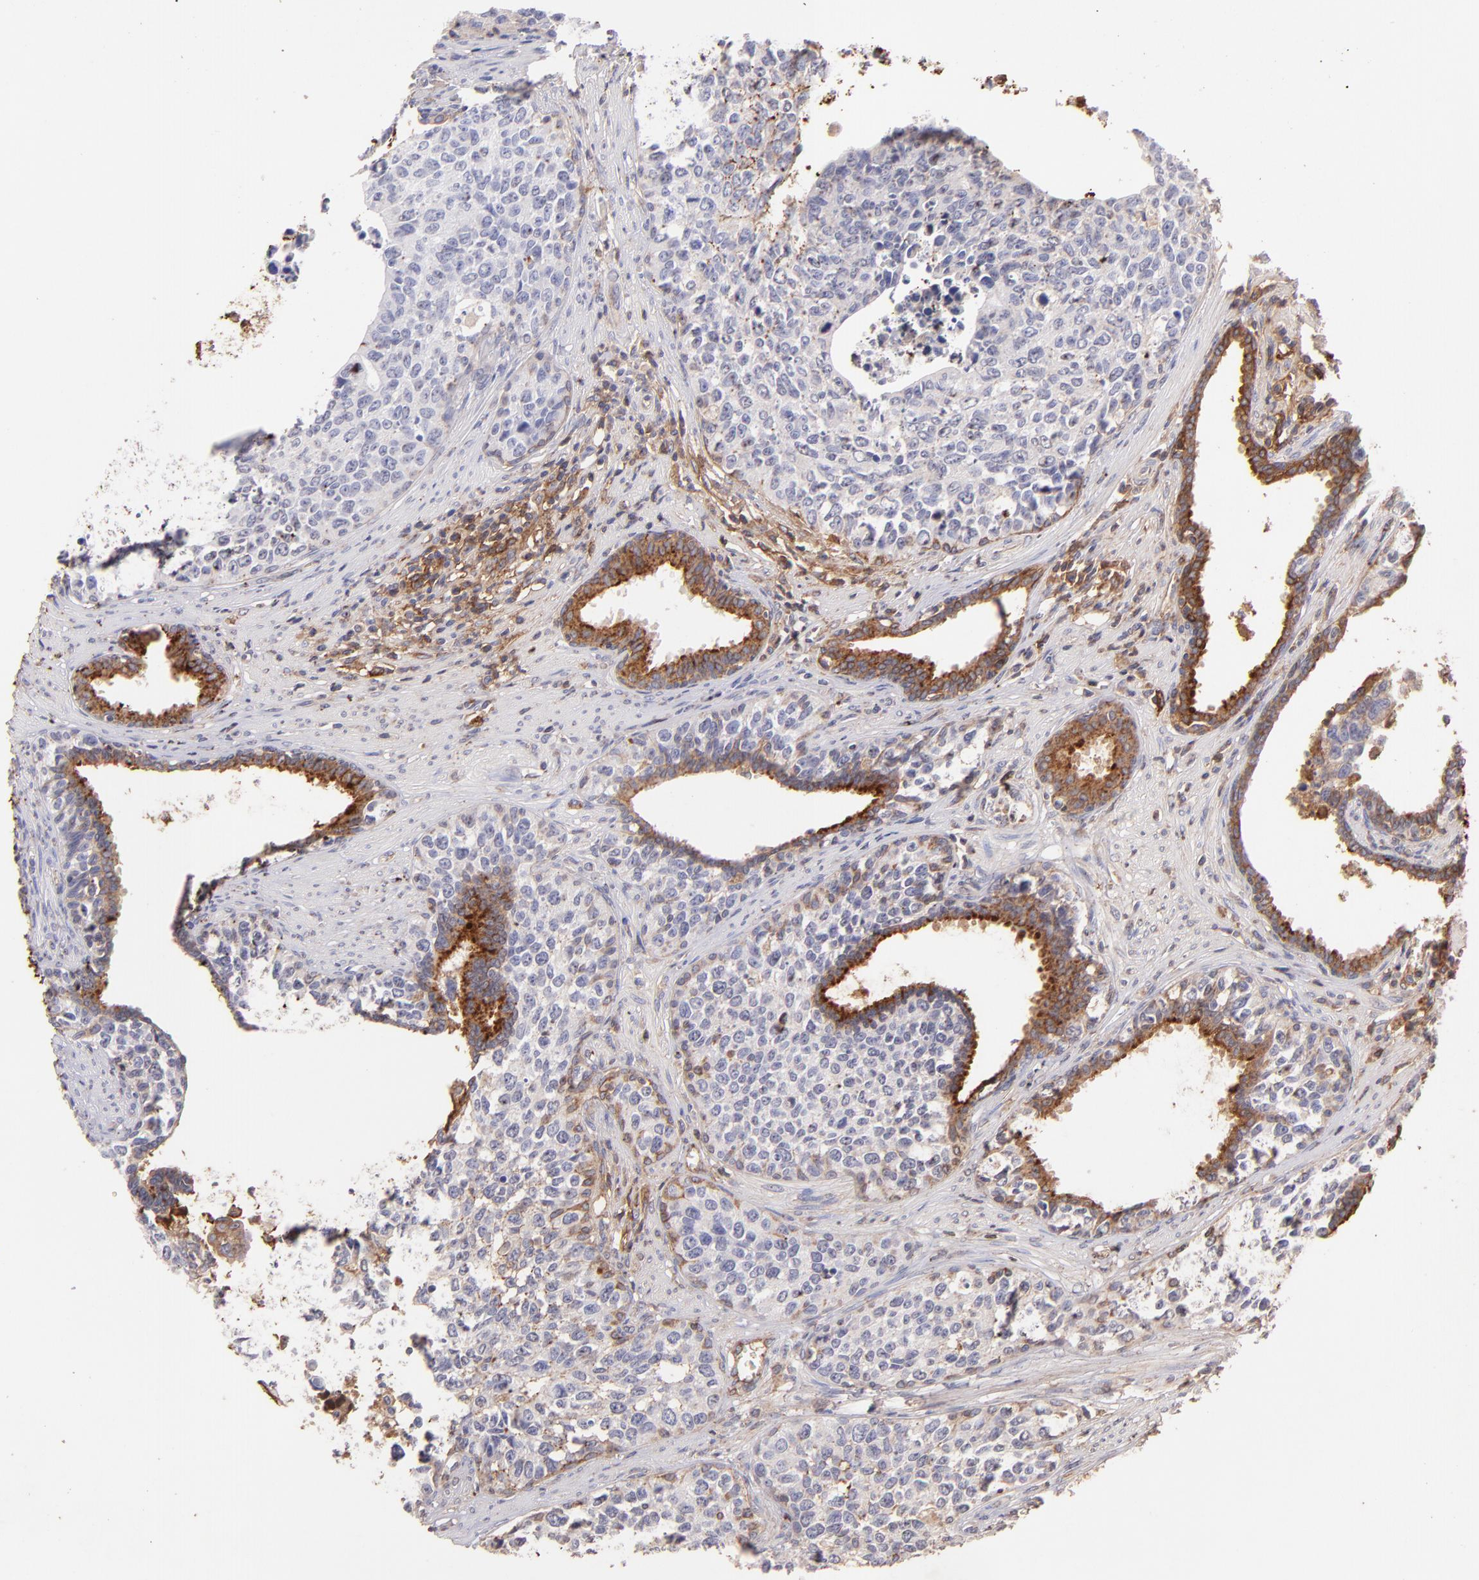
{"staining": {"intensity": "negative", "quantity": "none", "location": "none"}, "tissue": "urothelial cancer", "cell_type": "Tumor cells", "image_type": "cancer", "snomed": [{"axis": "morphology", "description": "Urothelial carcinoma, High grade"}, {"axis": "topography", "description": "Urinary bladder"}], "caption": "Urothelial cancer stained for a protein using IHC shows no expression tumor cells.", "gene": "FGB", "patient": {"sex": "male", "age": 81}}